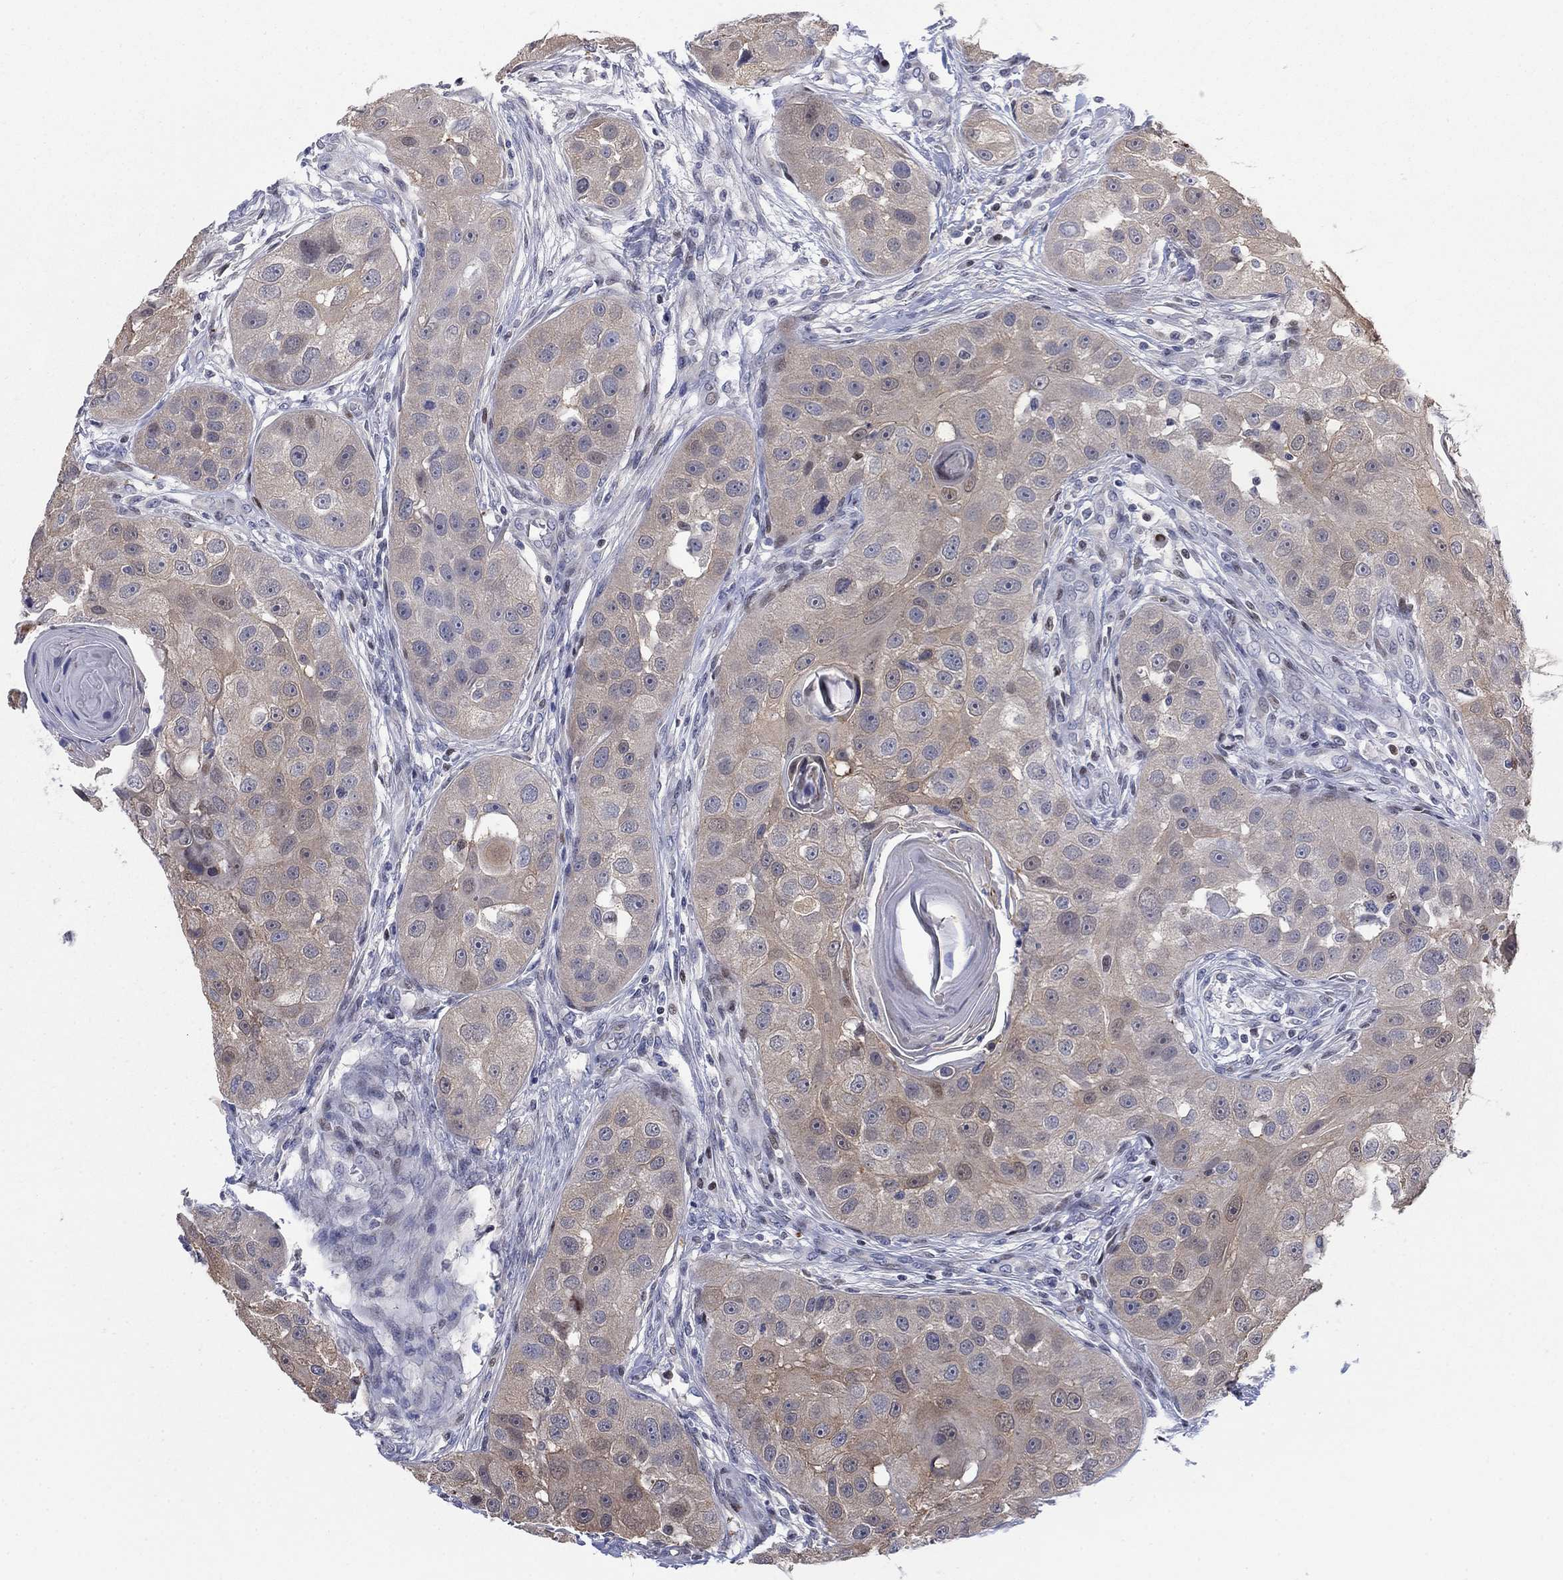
{"staining": {"intensity": "weak", "quantity": ">75%", "location": "cytoplasmic/membranous"}, "tissue": "head and neck cancer", "cell_type": "Tumor cells", "image_type": "cancer", "snomed": [{"axis": "morphology", "description": "Normal tissue, NOS"}, {"axis": "morphology", "description": "Squamous cell carcinoma, NOS"}, {"axis": "topography", "description": "Skeletal muscle"}, {"axis": "topography", "description": "Head-Neck"}], "caption": "Tumor cells reveal weak cytoplasmic/membranous expression in about >75% of cells in head and neck cancer (squamous cell carcinoma).", "gene": "MYO3A", "patient": {"sex": "male", "age": 51}}